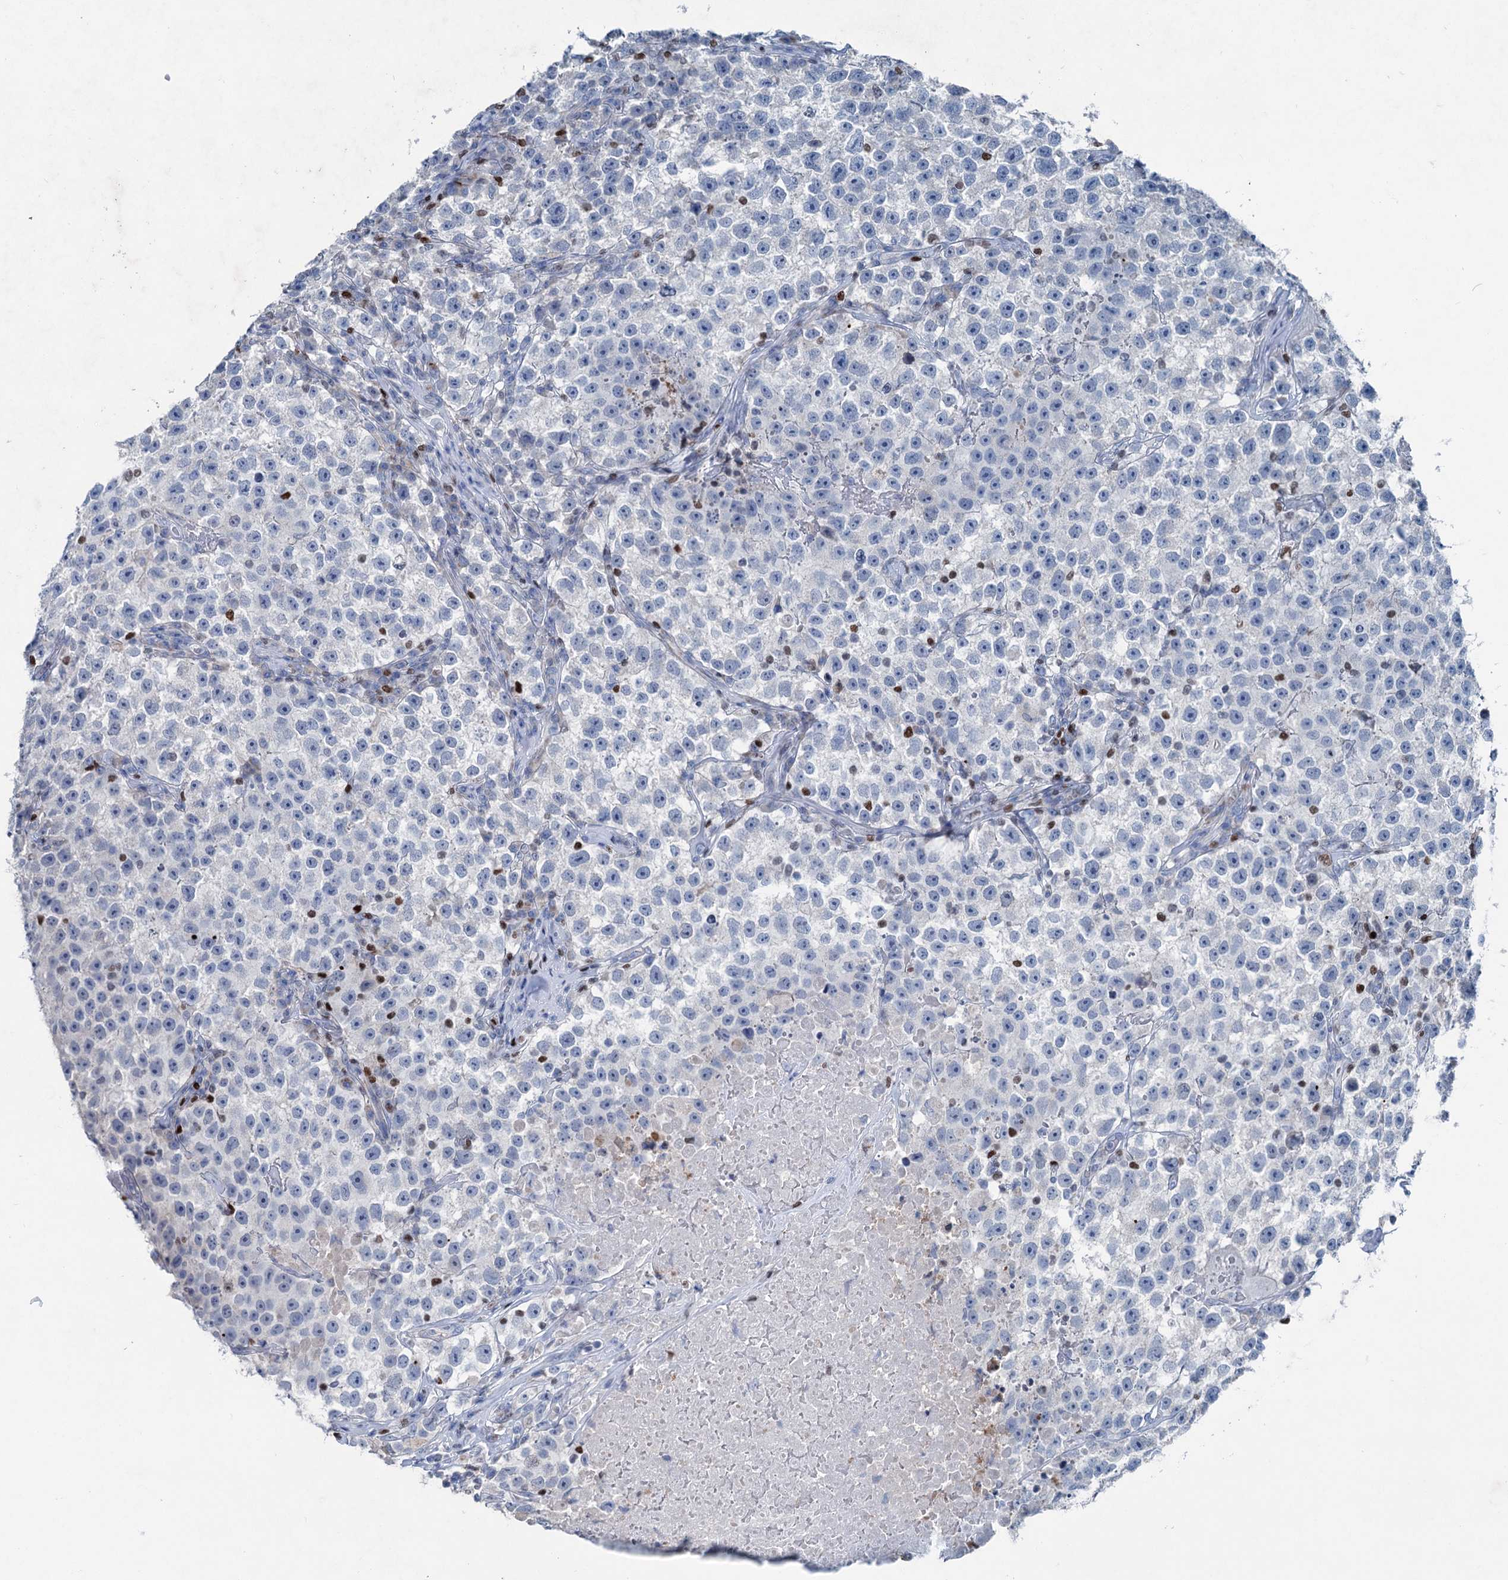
{"staining": {"intensity": "negative", "quantity": "none", "location": "none"}, "tissue": "testis cancer", "cell_type": "Tumor cells", "image_type": "cancer", "snomed": [{"axis": "morphology", "description": "Seminoma, NOS"}, {"axis": "topography", "description": "Testis"}], "caption": "Immunohistochemistry (IHC) photomicrograph of neoplastic tissue: human testis seminoma stained with DAB exhibits no significant protein positivity in tumor cells. (Brightfield microscopy of DAB immunohistochemistry (IHC) at high magnification).", "gene": "ELP4", "patient": {"sex": "male", "age": 22}}